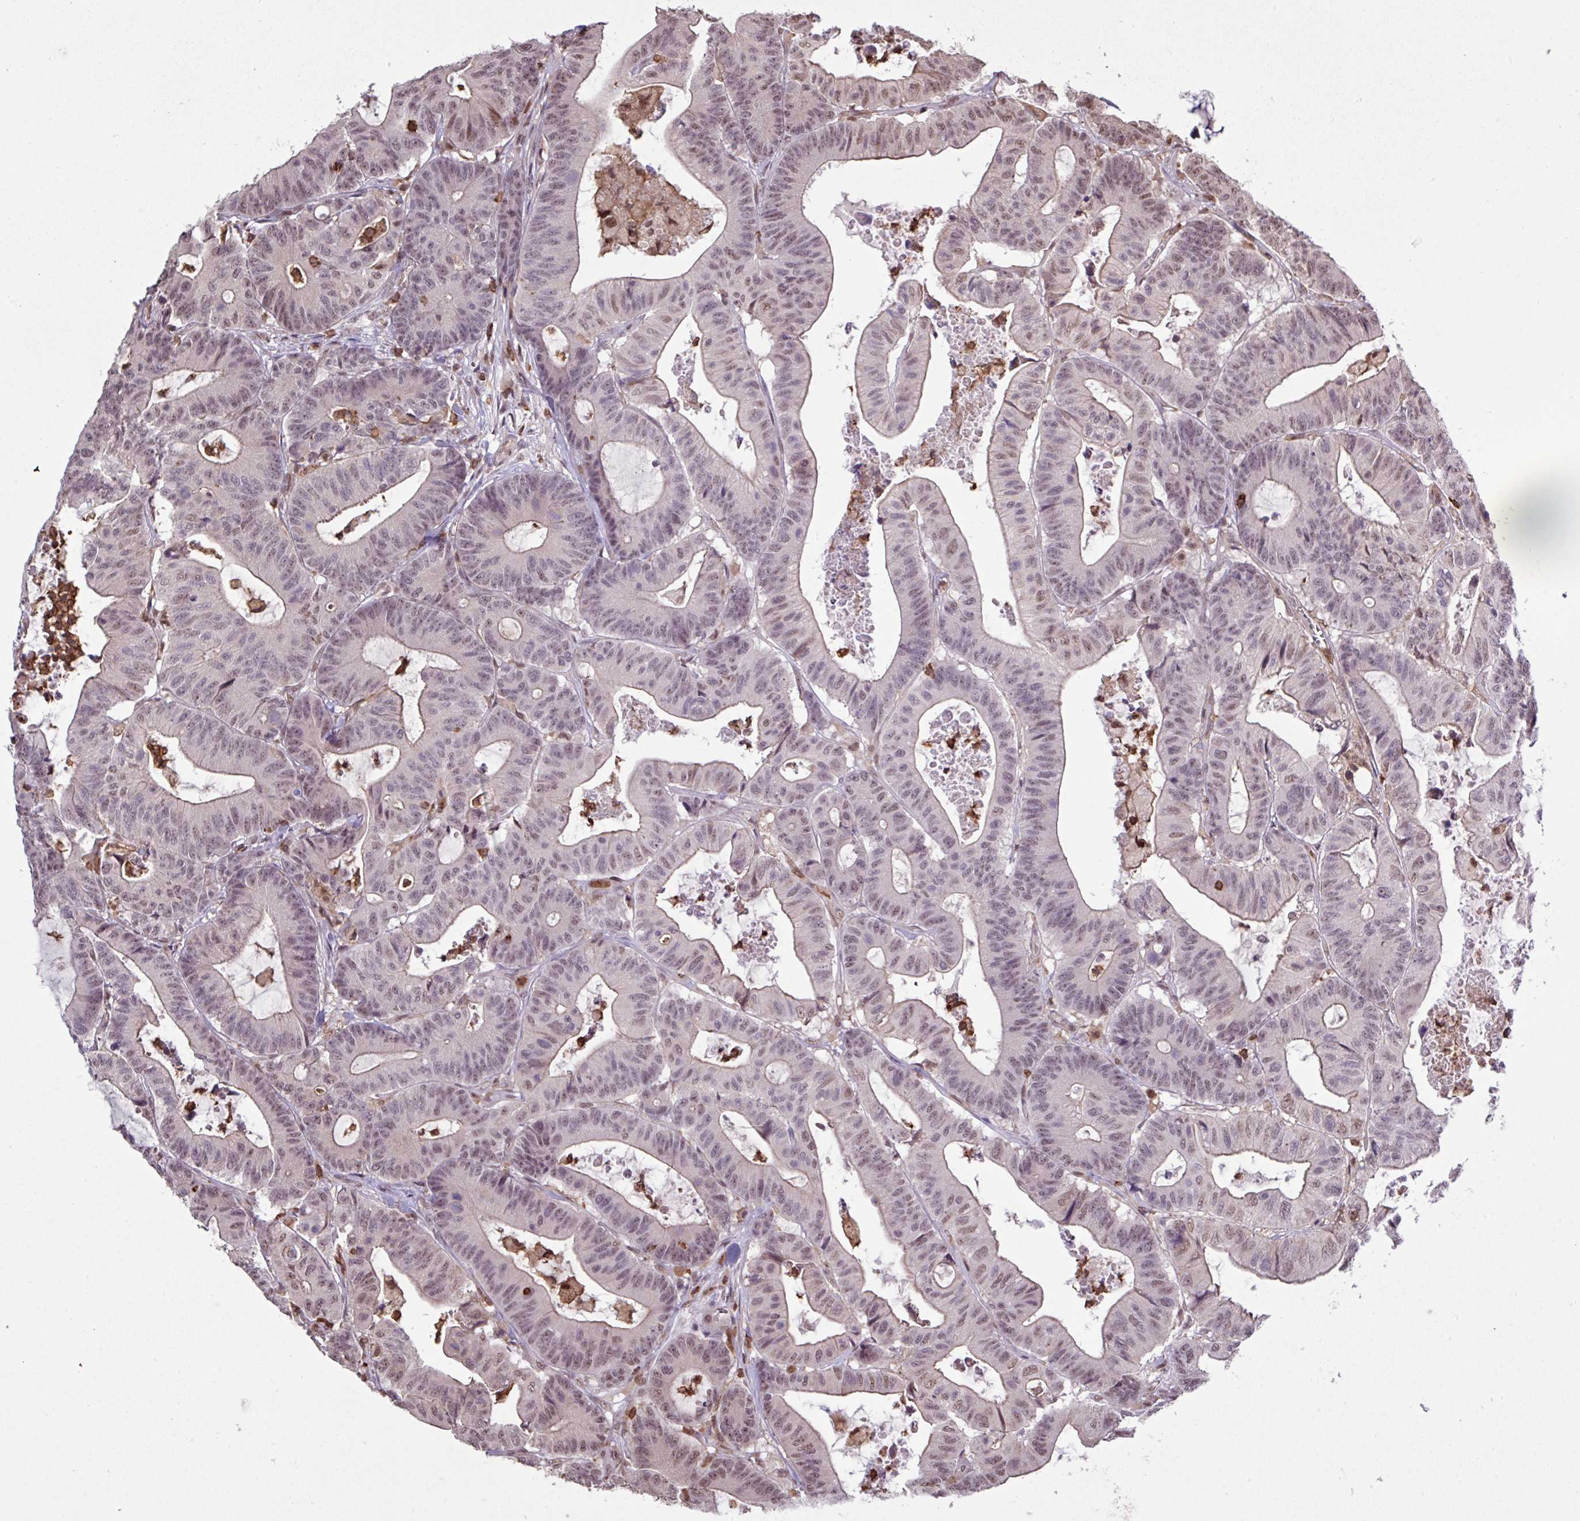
{"staining": {"intensity": "weak", "quantity": "25%-75%", "location": "cytoplasmic/membranous,nuclear"}, "tissue": "colorectal cancer", "cell_type": "Tumor cells", "image_type": "cancer", "snomed": [{"axis": "morphology", "description": "Adenocarcinoma, NOS"}, {"axis": "topography", "description": "Colon"}], "caption": "Immunohistochemistry (DAB (3,3'-diaminobenzidine)) staining of colorectal adenocarcinoma exhibits weak cytoplasmic/membranous and nuclear protein staining in about 25%-75% of tumor cells.", "gene": "GON7", "patient": {"sex": "female", "age": 84}}